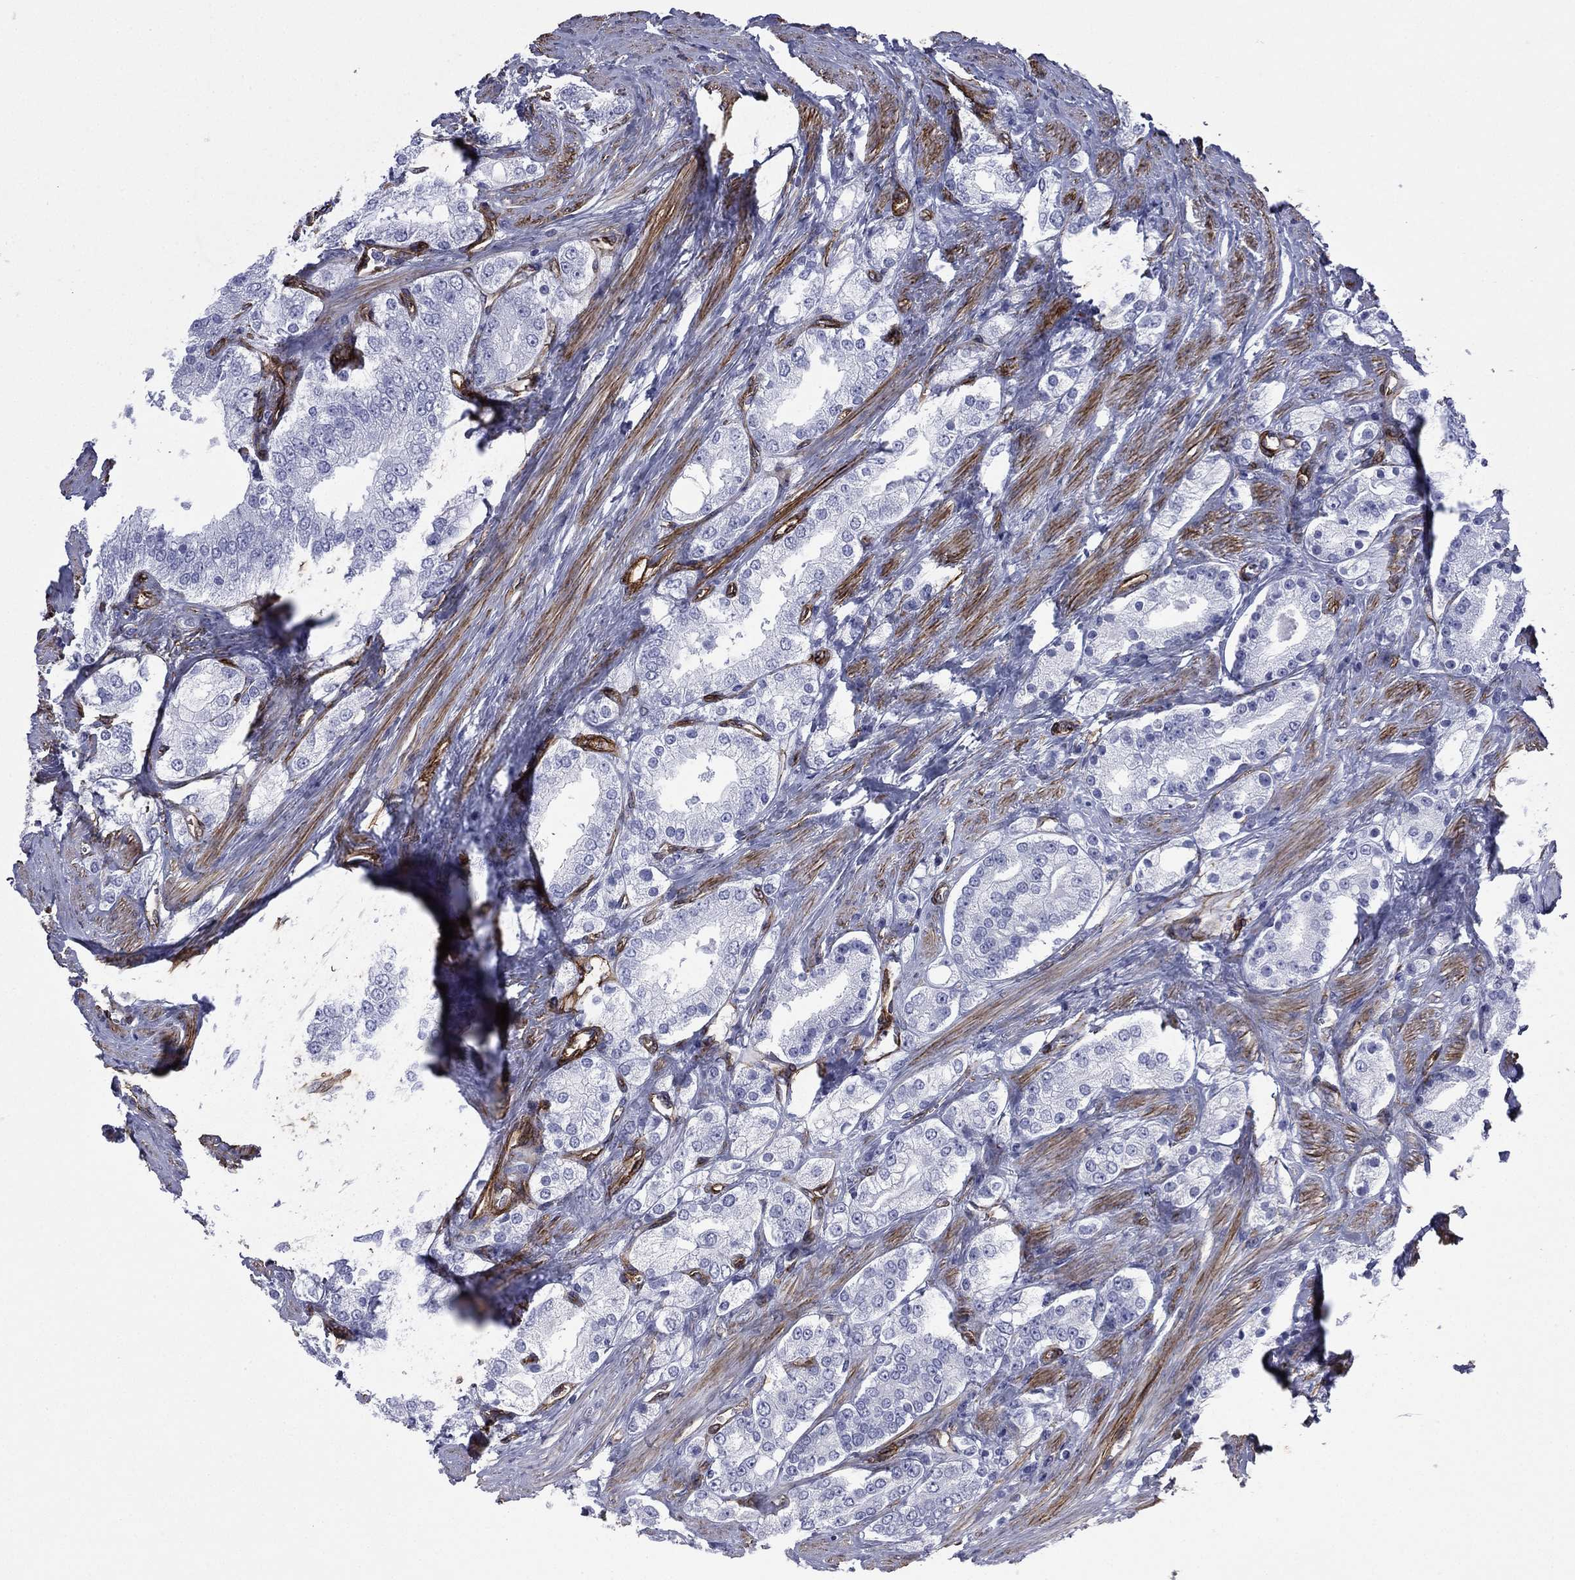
{"staining": {"intensity": "negative", "quantity": "none", "location": "none"}, "tissue": "prostate cancer", "cell_type": "Tumor cells", "image_type": "cancer", "snomed": [{"axis": "morphology", "description": "Adenocarcinoma, NOS"}, {"axis": "topography", "description": "Prostate and seminal vesicle, NOS"}, {"axis": "topography", "description": "Prostate"}], "caption": "Micrograph shows no protein positivity in tumor cells of adenocarcinoma (prostate) tissue. (Brightfield microscopy of DAB (3,3'-diaminobenzidine) immunohistochemistry (IHC) at high magnification).", "gene": "CAVIN3", "patient": {"sex": "male", "age": 67}}